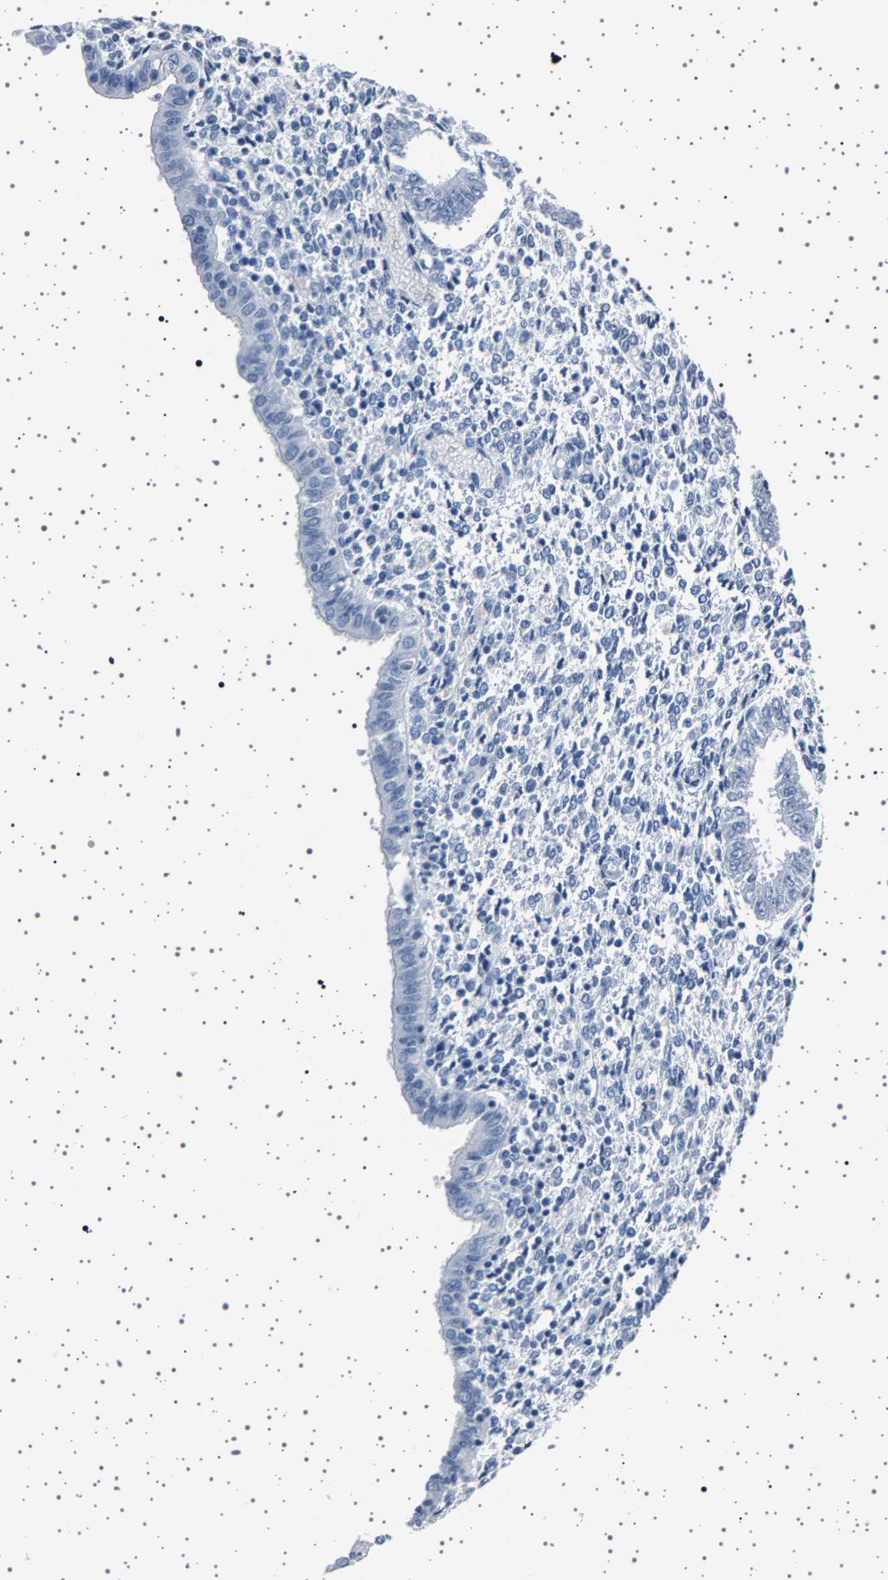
{"staining": {"intensity": "negative", "quantity": "none", "location": "none"}, "tissue": "endometrium", "cell_type": "Cells in endometrial stroma", "image_type": "normal", "snomed": [{"axis": "morphology", "description": "Normal tissue, NOS"}, {"axis": "topography", "description": "Endometrium"}], "caption": "Cells in endometrial stroma show no significant protein expression in unremarkable endometrium.", "gene": "TFF3", "patient": {"sex": "female", "age": 35}}